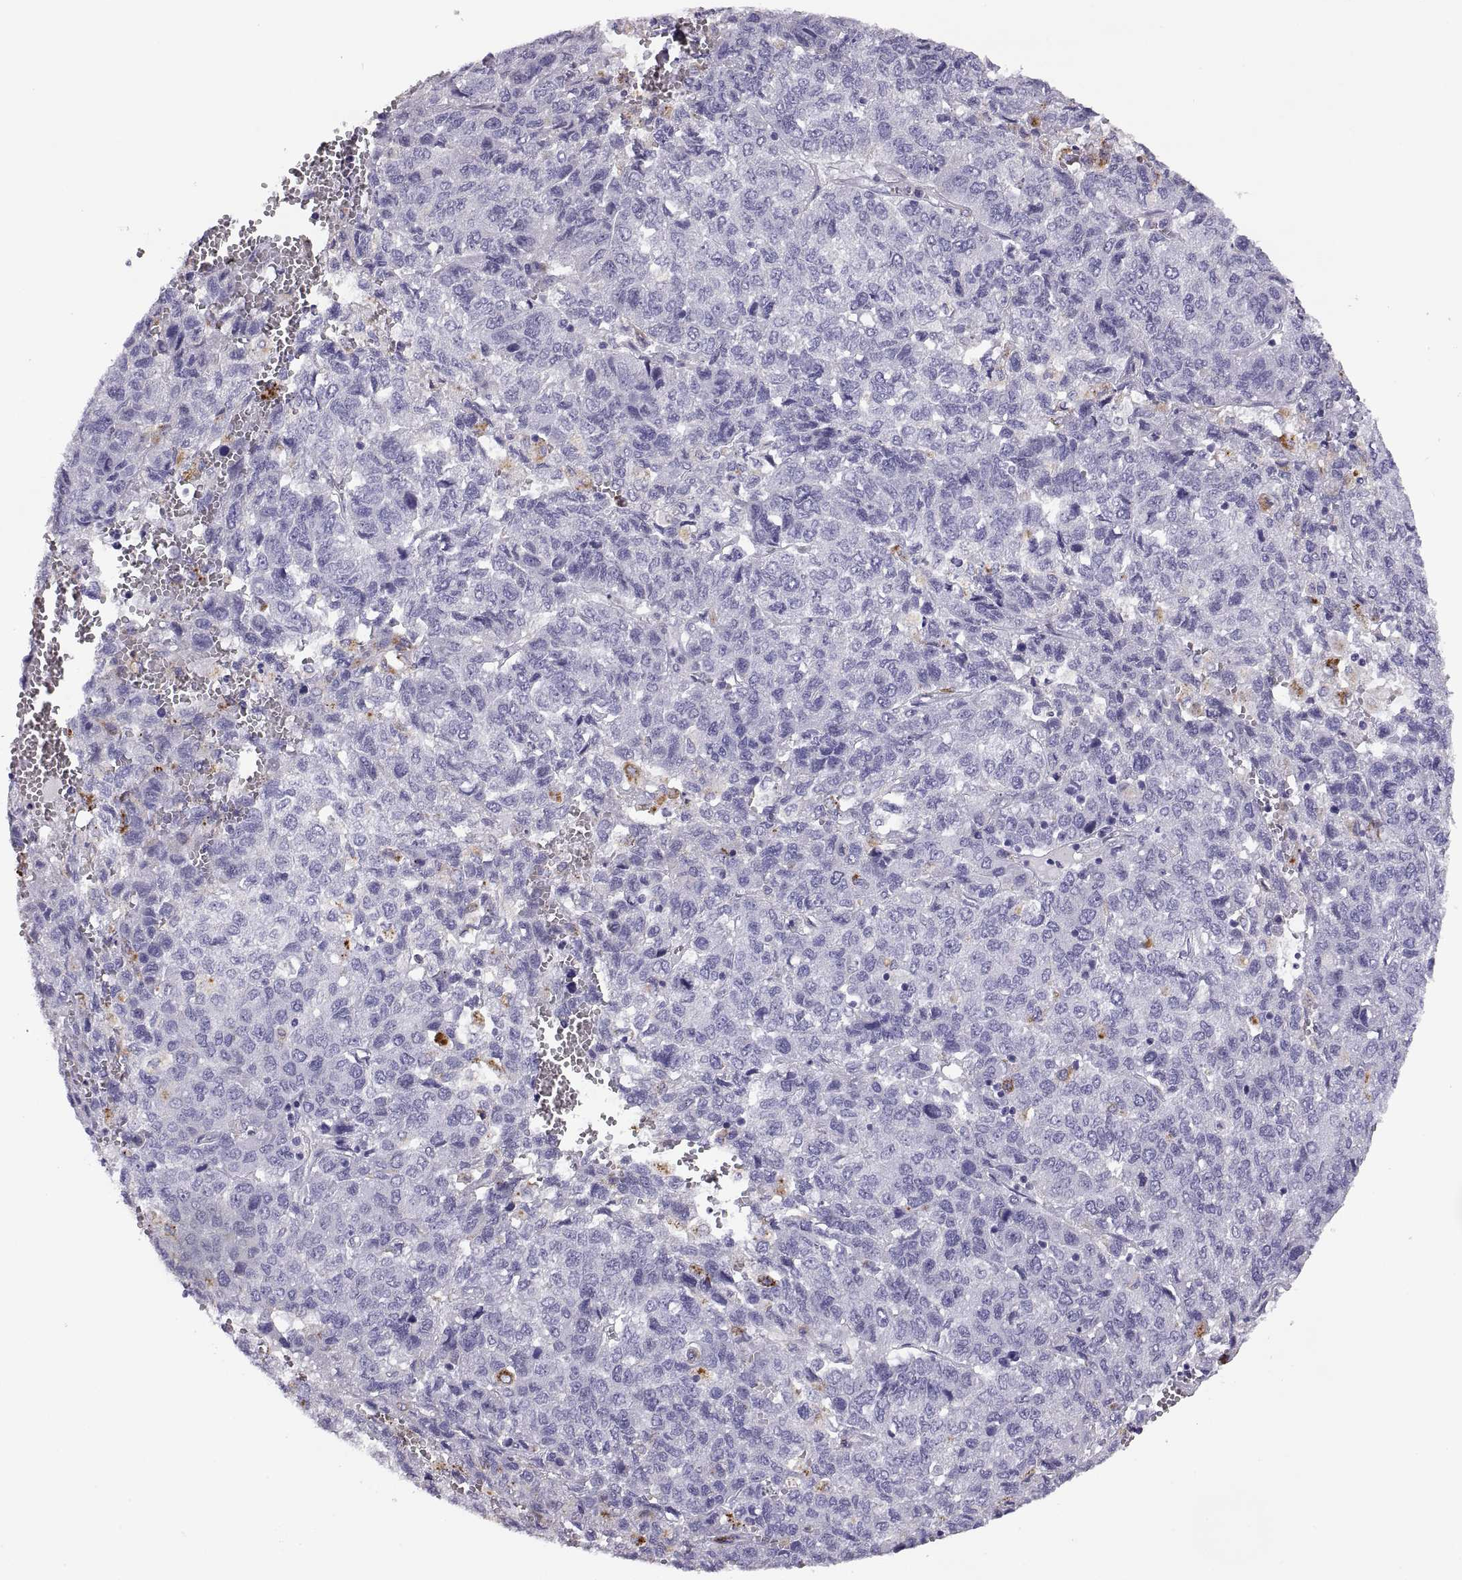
{"staining": {"intensity": "negative", "quantity": "none", "location": "none"}, "tissue": "liver cancer", "cell_type": "Tumor cells", "image_type": "cancer", "snomed": [{"axis": "morphology", "description": "Carcinoma, Hepatocellular, NOS"}, {"axis": "topography", "description": "Liver"}], "caption": "Immunohistochemistry (IHC) of human liver cancer shows no expression in tumor cells.", "gene": "CRYBB3", "patient": {"sex": "male", "age": 69}}